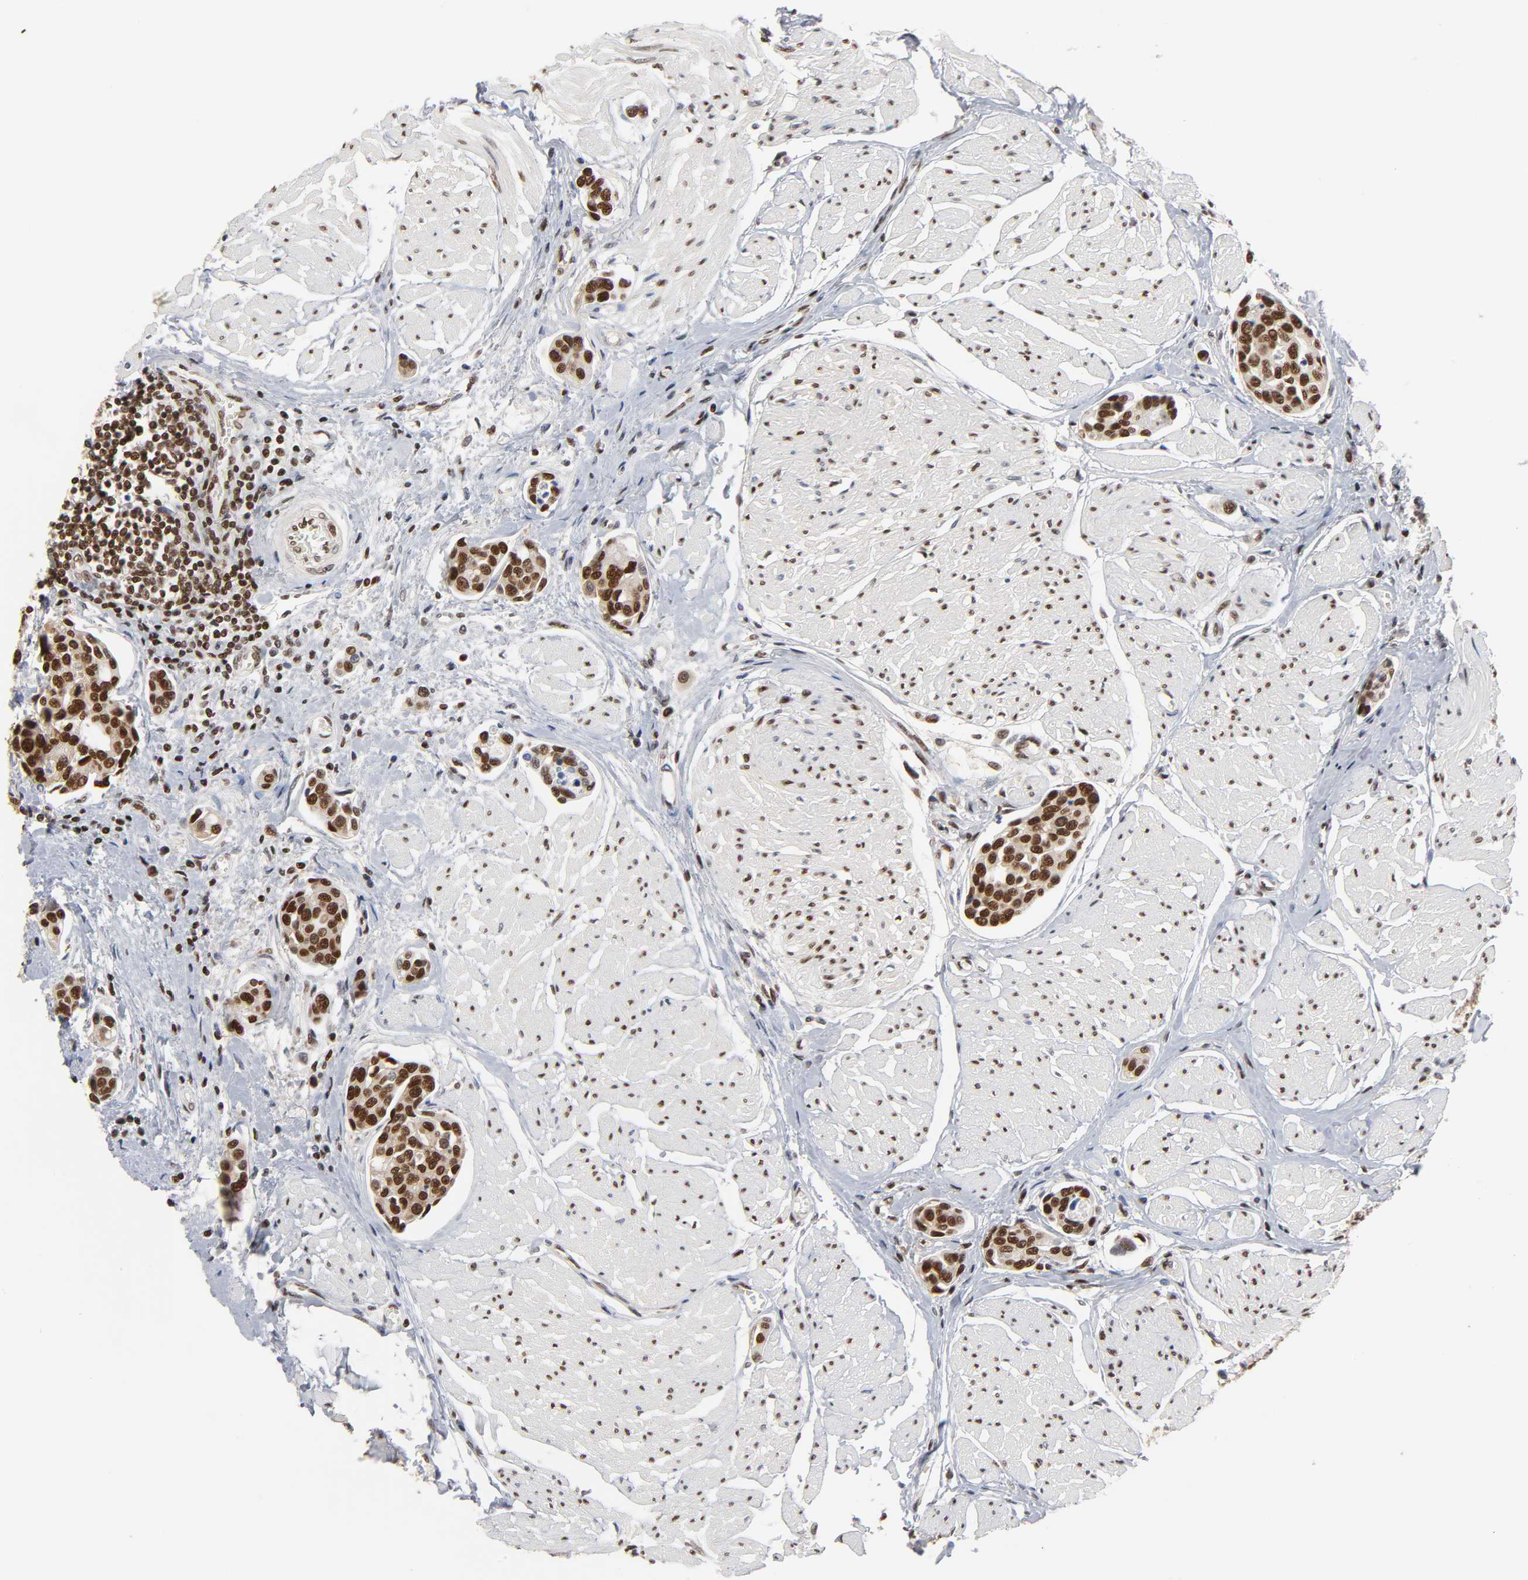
{"staining": {"intensity": "strong", "quantity": ">75%", "location": "nuclear"}, "tissue": "urothelial cancer", "cell_type": "Tumor cells", "image_type": "cancer", "snomed": [{"axis": "morphology", "description": "Urothelial carcinoma, High grade"}, {"axis": "topography", "description": "Urinary bladder"}], "caption": "Immunohistochemistry (DAB) staining of urothelial cancer exhibits strong nuclear protein staining in about >75% of tumor cells.", "gene": "ILKAP", "patient": {"sex": "male", "age": 78}}